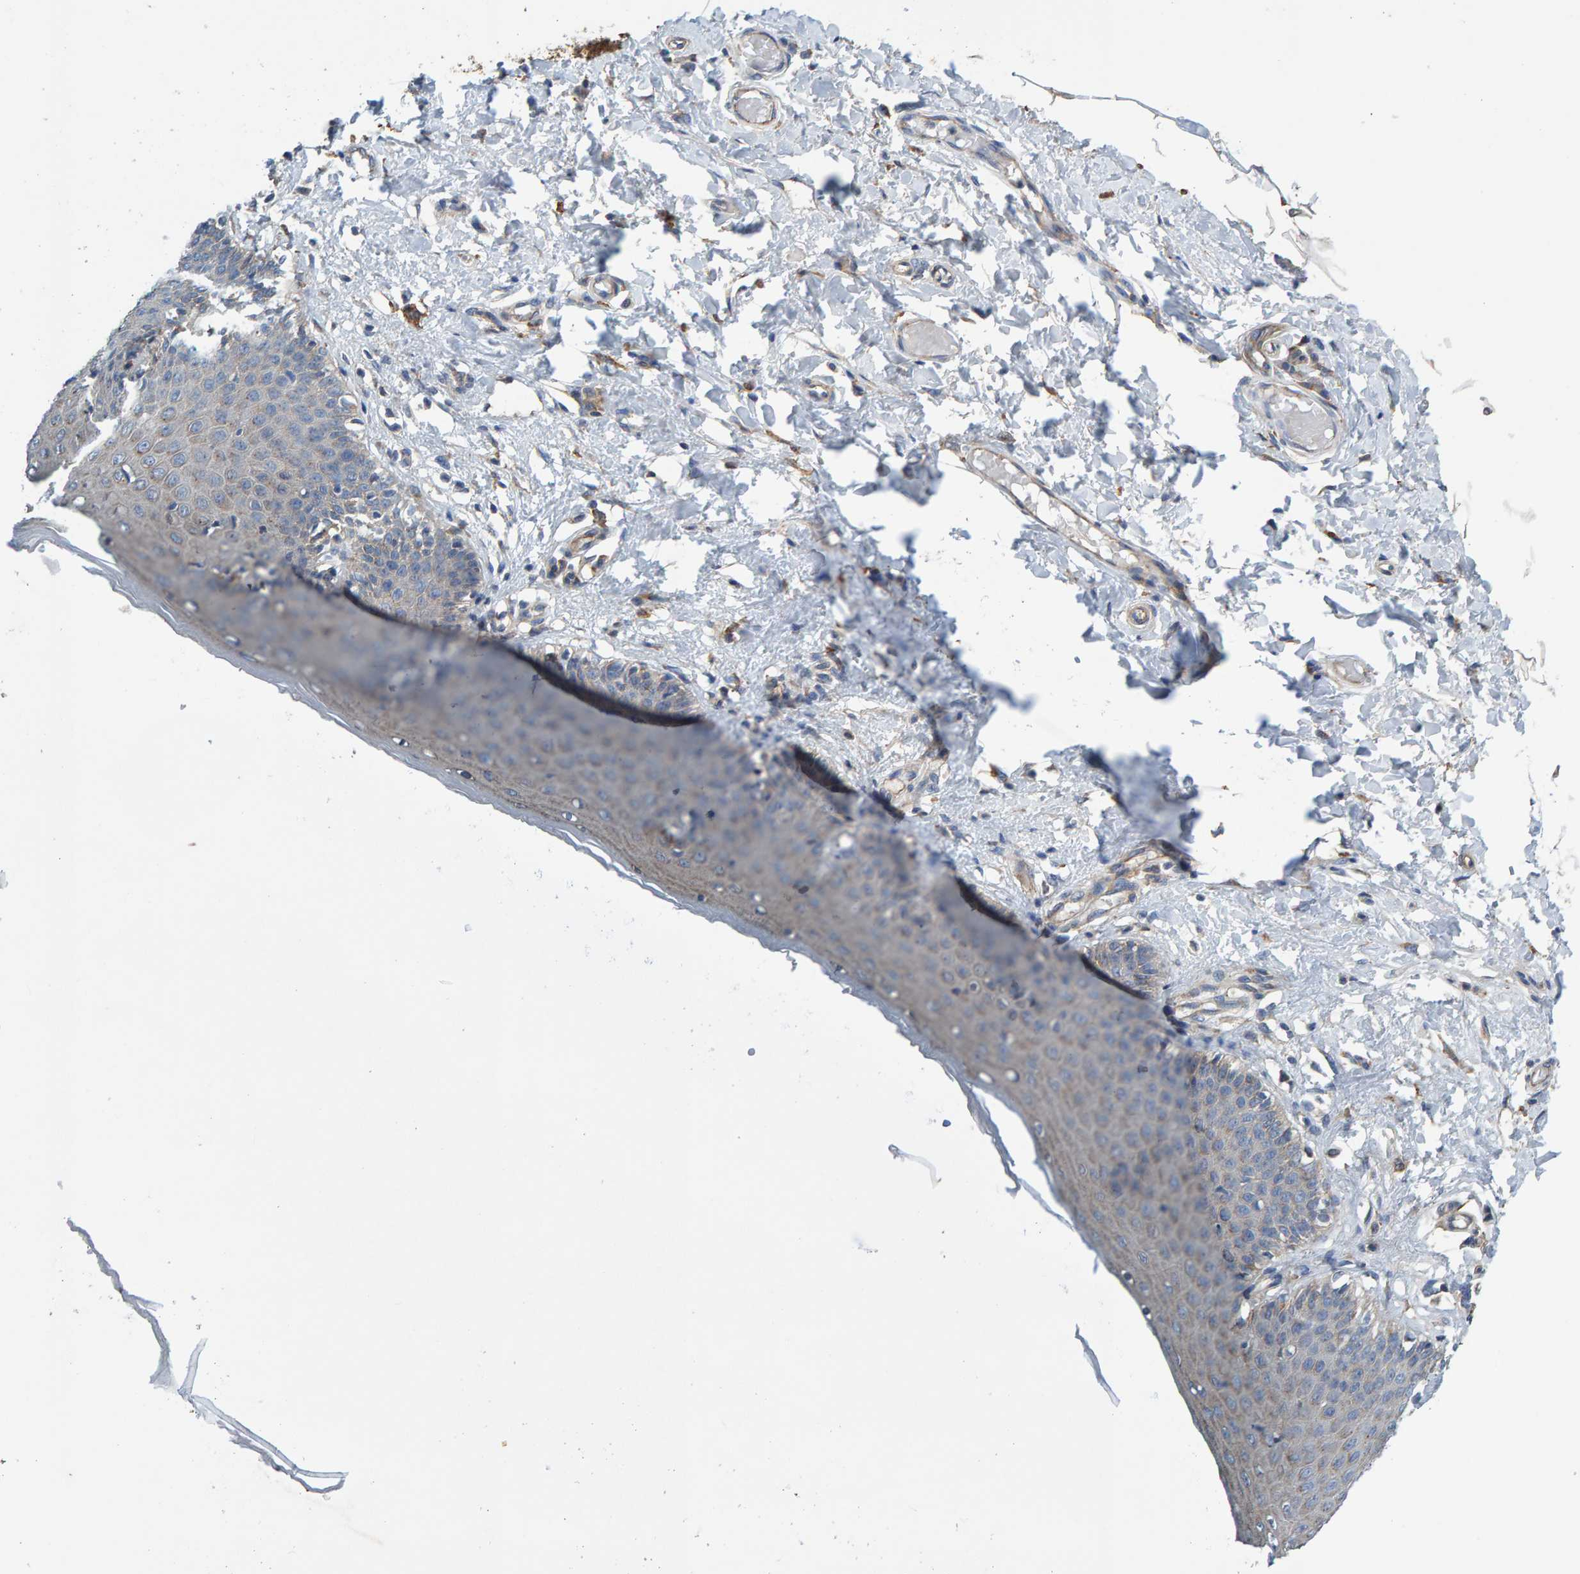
{"staining": {"intensity": "weak", "quantity": "25%-75%", "location": "cytoplasmic/membranous"}, "tissue": "skin", "cell_type": "Epidermal cells", "image_type": "normal", "snomed": [{"axis": "morphology", "description": "Normal tissue, NOS"}, {"axis": "topography", "description": "Vulva"}], "caption": "Protein staining by immunohistochemistry (IHC) displays weak cytoplasmic/membranous expression in about 25%-75% of epidermal cells in normal skin.", "gene": "MKLN1", "patient": {"sex": "female", "age": 66}}